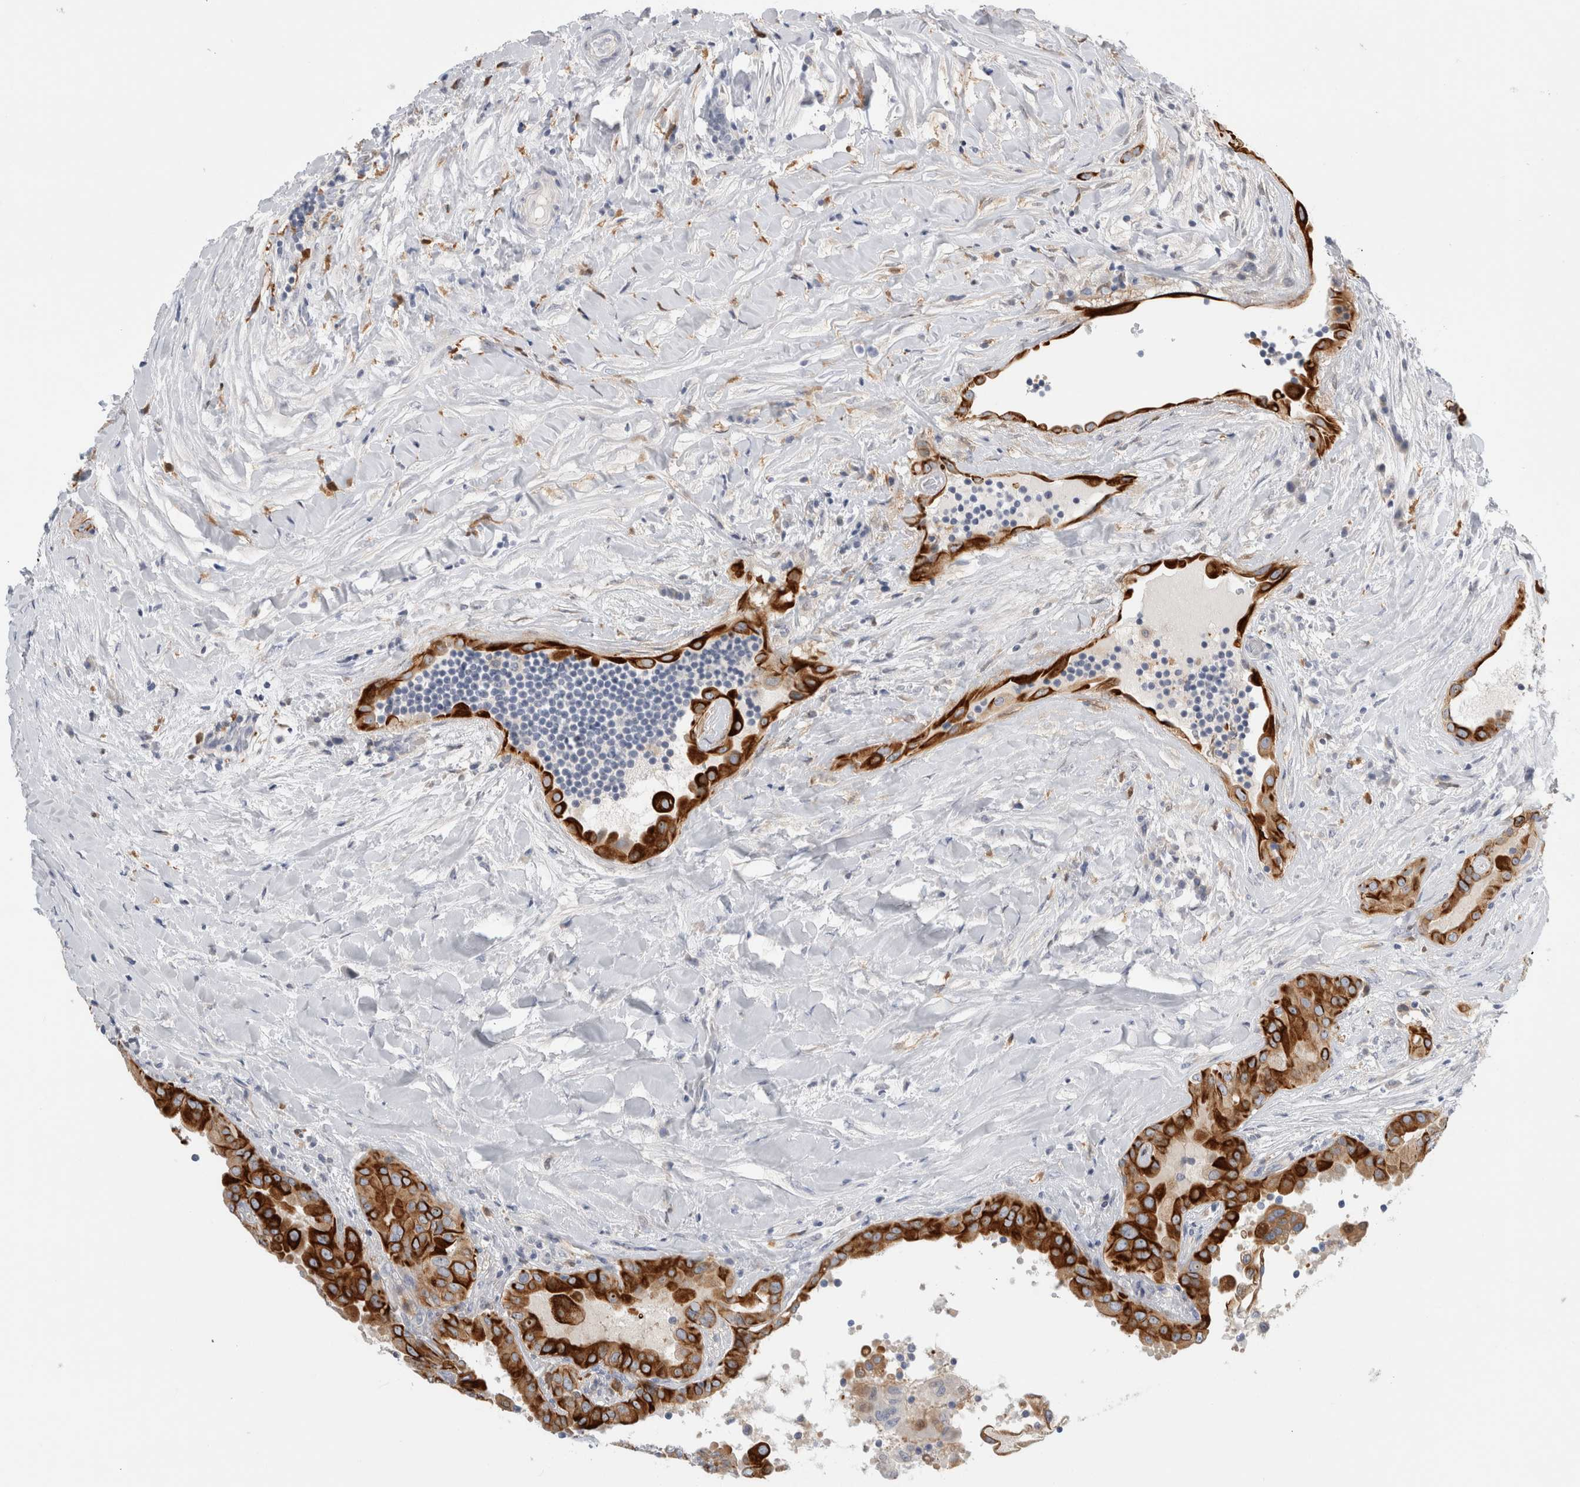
{"staining": {"intensity": "strong", "quantity": ">75%", "location": "cytoplasmic/membranous"}, "tissue": "thyroid cancer", "cell_type": "Tumor cells", "image_type": "cancer", "snomed": [{"axis": "morphology", "description": "Papillary adenocarcinoma, NOS"}, {"axis": "topography", "description": "Thyroid gland"}], "caption": "The micrograph exhibits immunohistochemical staining of thyroid cancer (papillary adenocarcinoma). There is strong cytoplasmic/membranous expression is identified in about >75% of tumor cells.", "gene": "SLC20A2", "patient": {"sex": "male", "age": 33}}